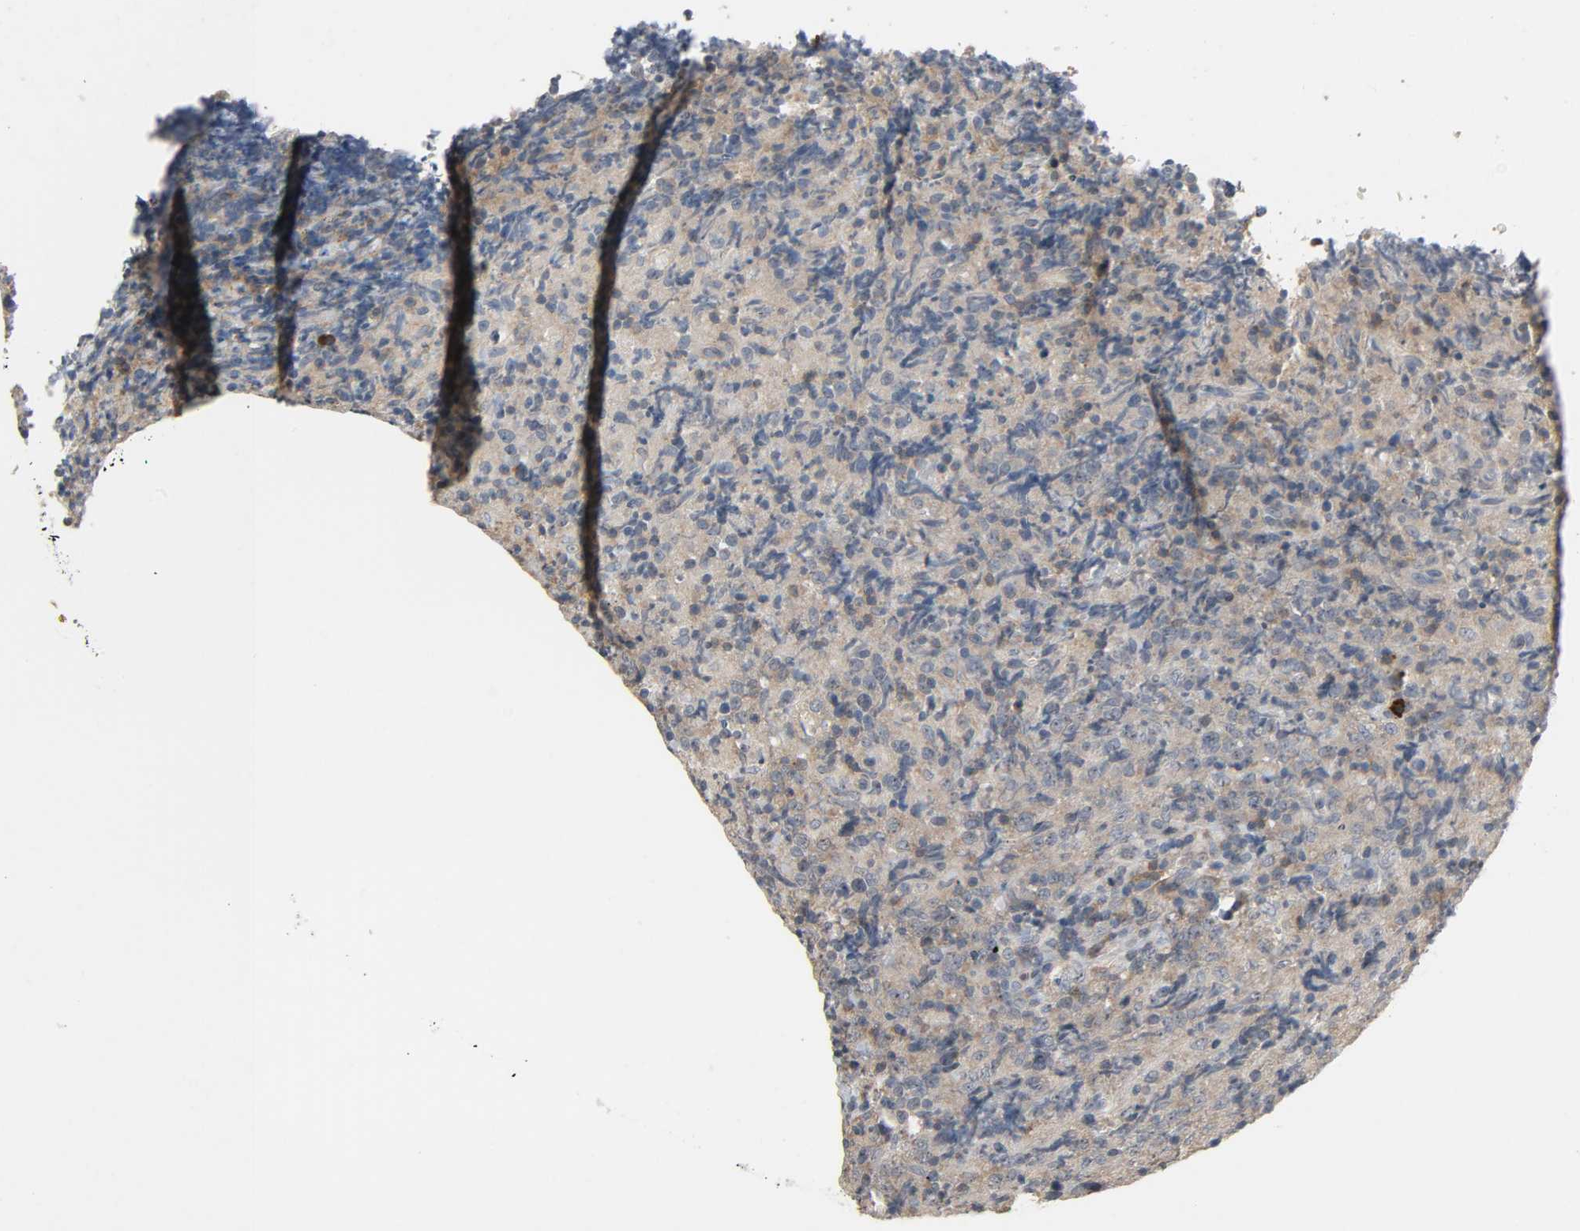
{"staining": {"intensity": "weak", "quantity": ">75%", "location": "cytoplasmic/membranous"}, "tissue": "lymphoma", "cell_type": "Tumor cells", "image_type": "cancer", "snomed": [{"axis": "morphology", "description": "Malignant lymphoma, non-Hodgkin's type, High grade"}, {"axis": "topography", "description": "Tonsil"}], "caption": "Tumor cells demonstrate weak cytoplasmic/membranous positivity in about >75% of cells in lymphoma.", "gene": "CD4", "patient": {"sex": "female", "age": 36}}